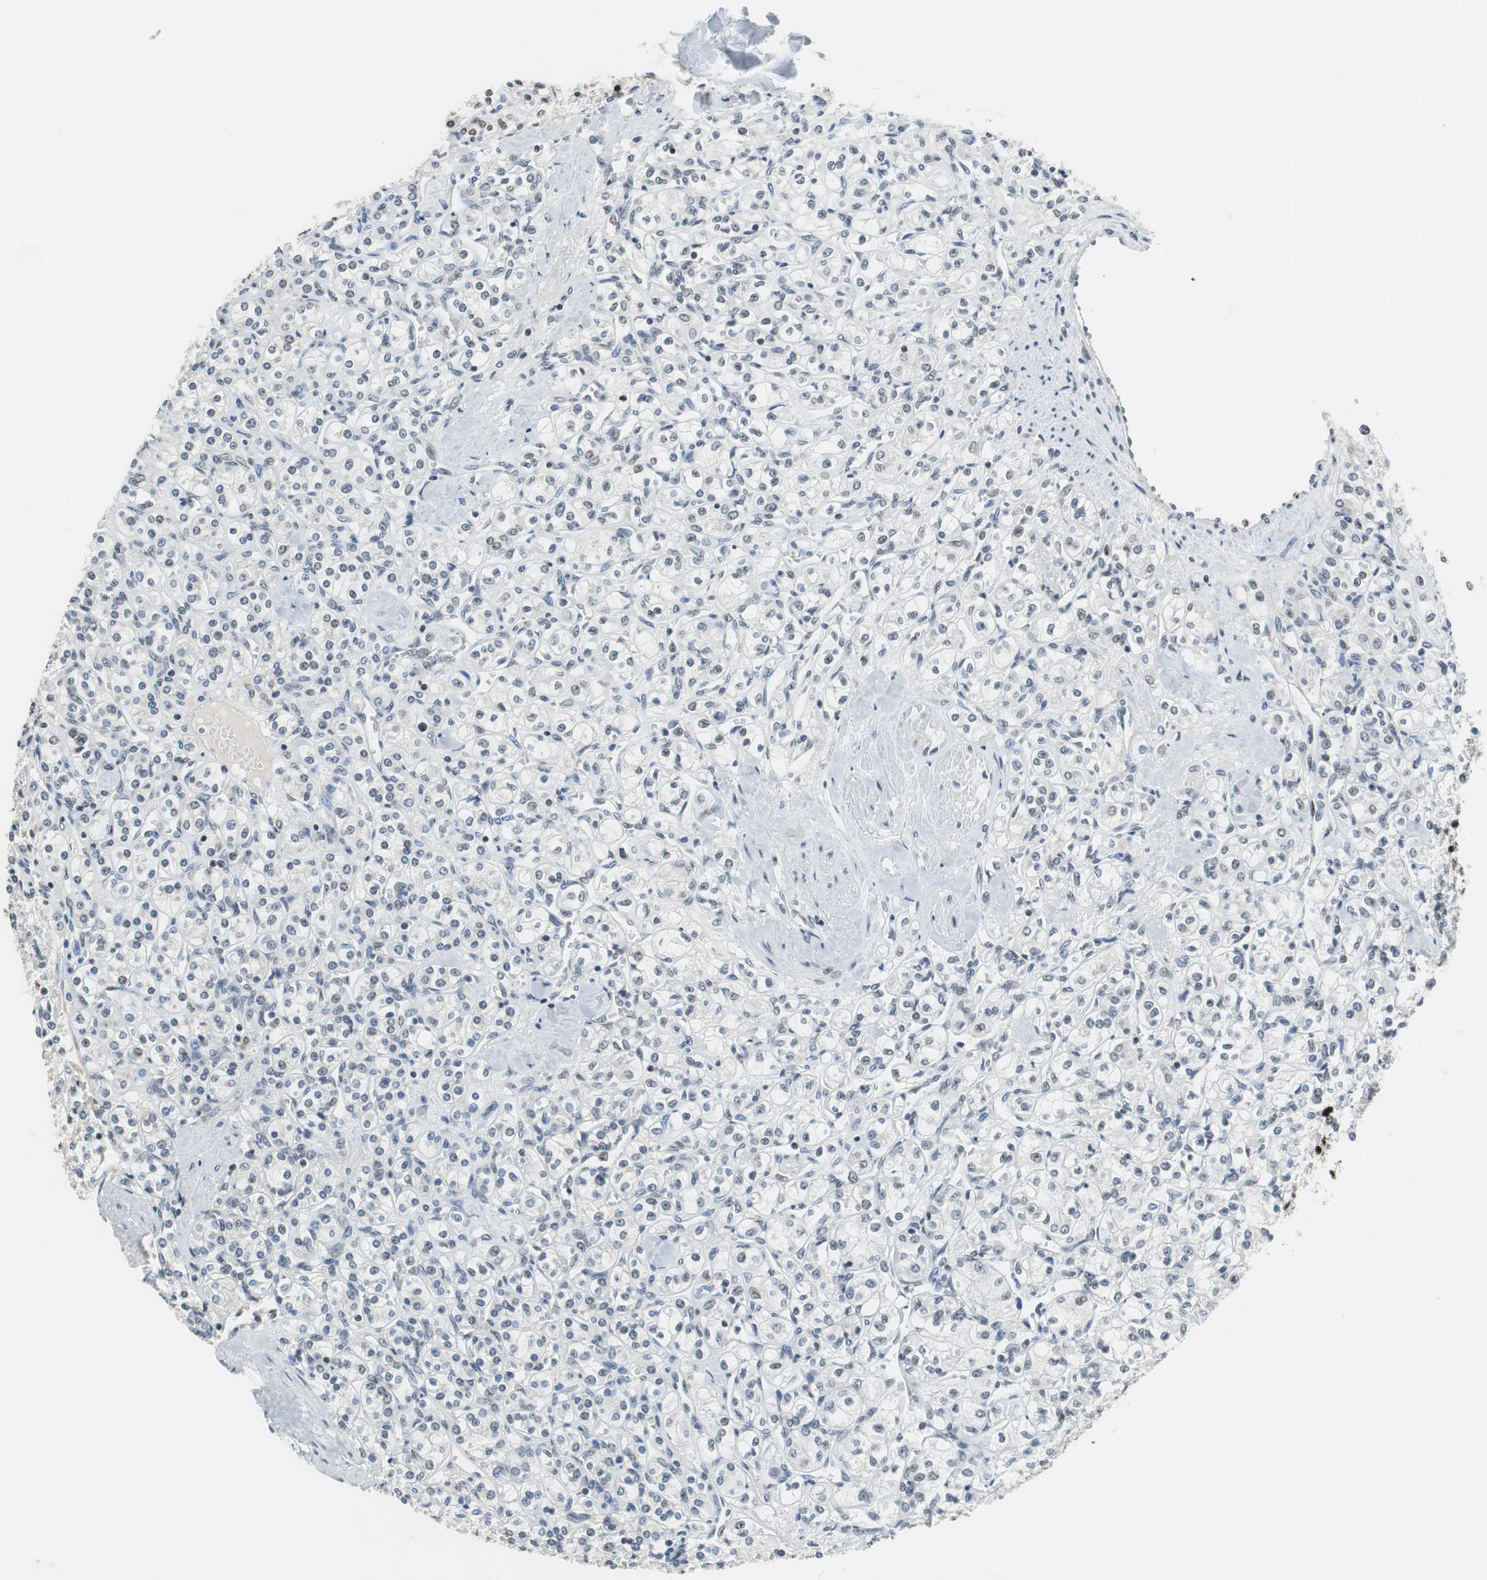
{"staining": {"intensity": "negative", "quantity": "none", "location": "none"}, "tissue": "renal cancer", "cell_type": "Tumor cells", "image_type": "cancer", "snomed": [{"axis": "morphology", "description": "Adenocarcinoma, NOS"}, {"axis": "topography", "description": "Kidney"}], "caption": "Renal cancer (adenocarcinoma) was stained to show a protein in brown. There is no significant expression in tumor cells.", "gene": "PRKDC", "patient": {"sex": "male", "age": 77}}